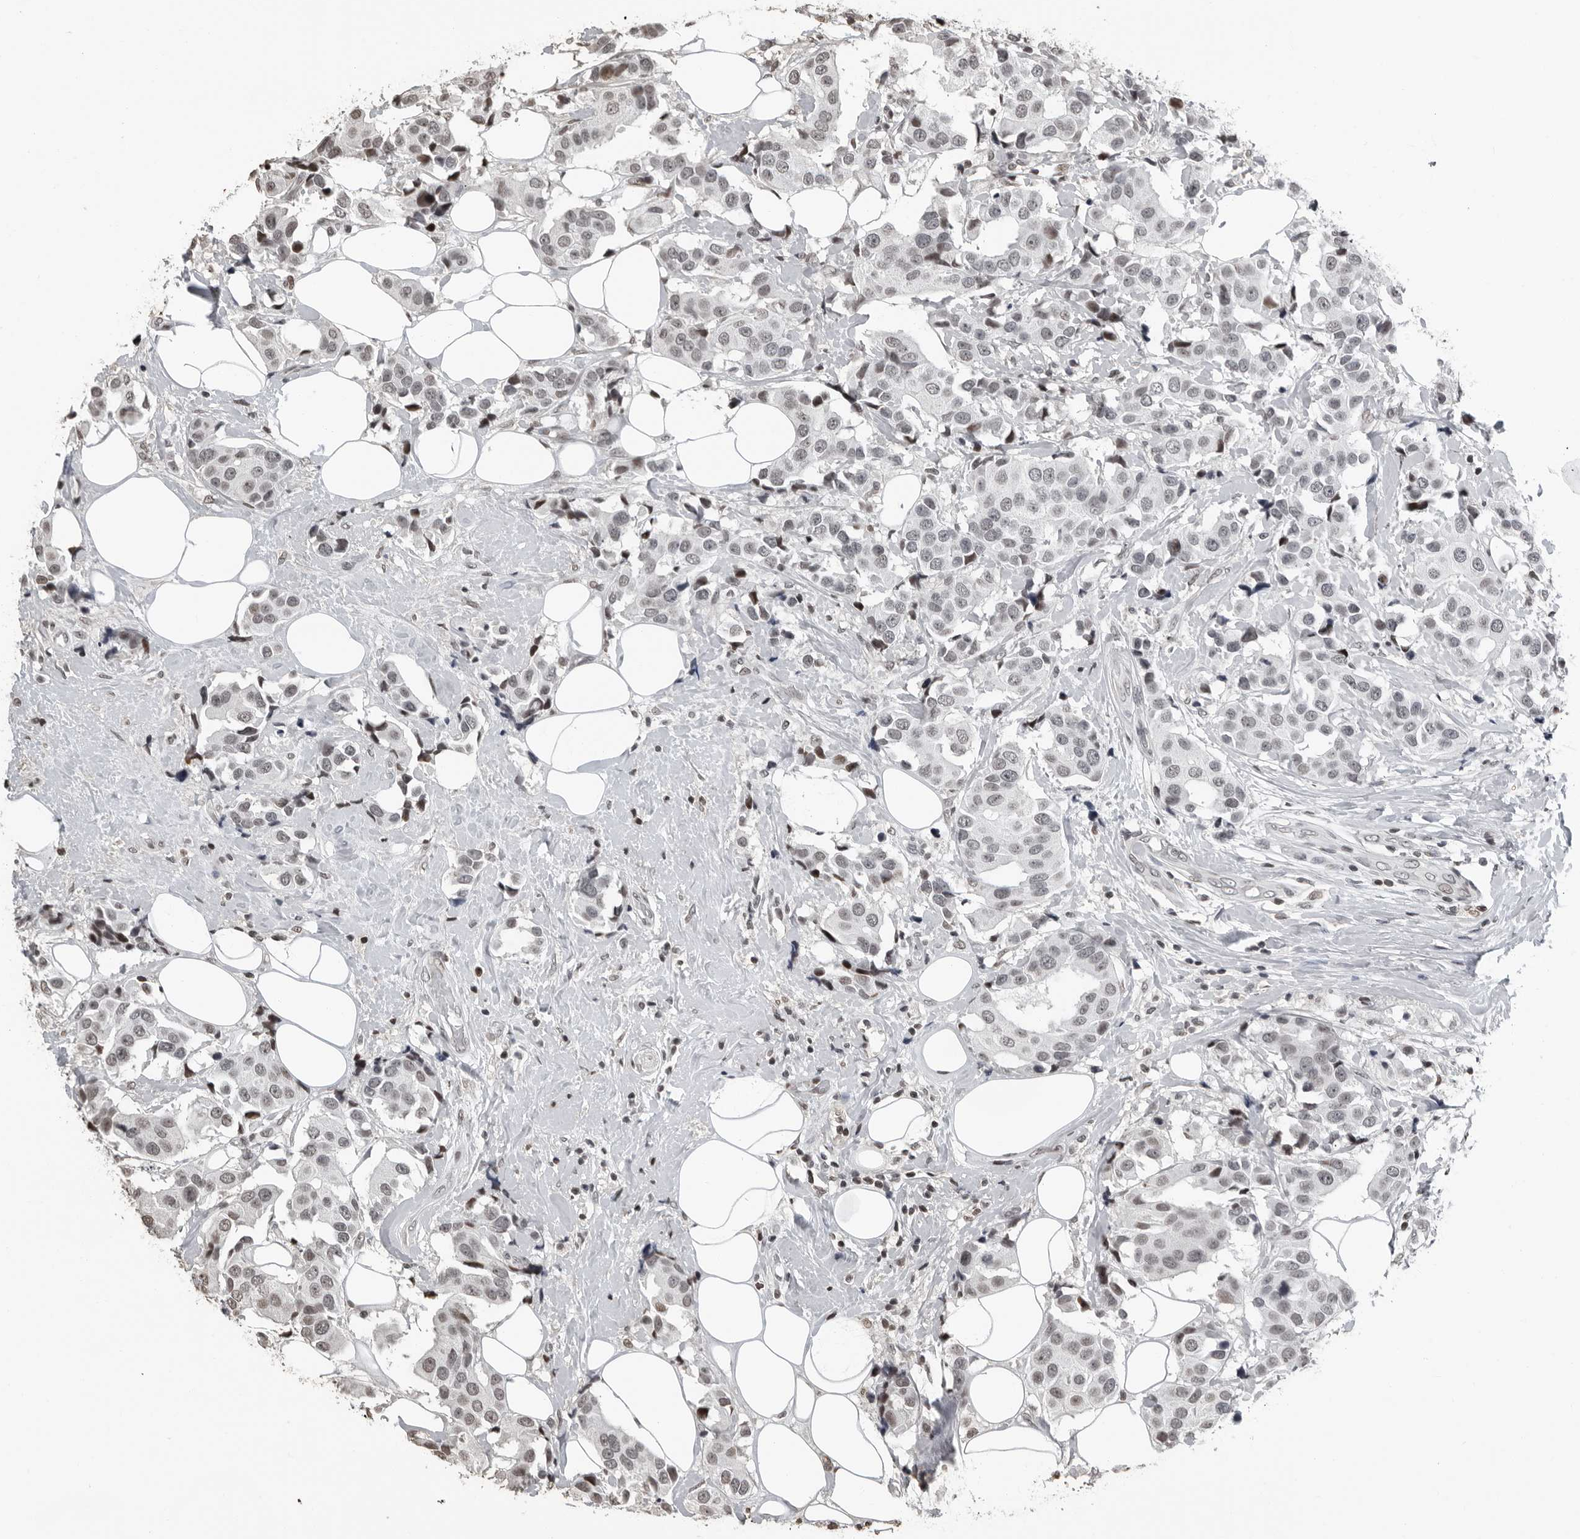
{"staining": {"intensity": "weak", "quantity": "<25%", "location": "nuclear"}, "tissue": "breast cancer", "cell_type": "Tumor cells", "image_type": "cancer", "snomed": [{"axis": "morphology", "description": "Normal tissue, NOS"}, {"axis": "morphology", "description": "Duct carcinoma"}, {"axis": "topography", "description": "Breast"}], "caption": "DAB (3,3'-diaminobenzidine) immunohistochemical staining of breast infiltrating ductal carcinoma demonstrates no significant positivity in tumor cells.", "gene": "ORC1", "patient": {"sex": "female", "age": 39}}